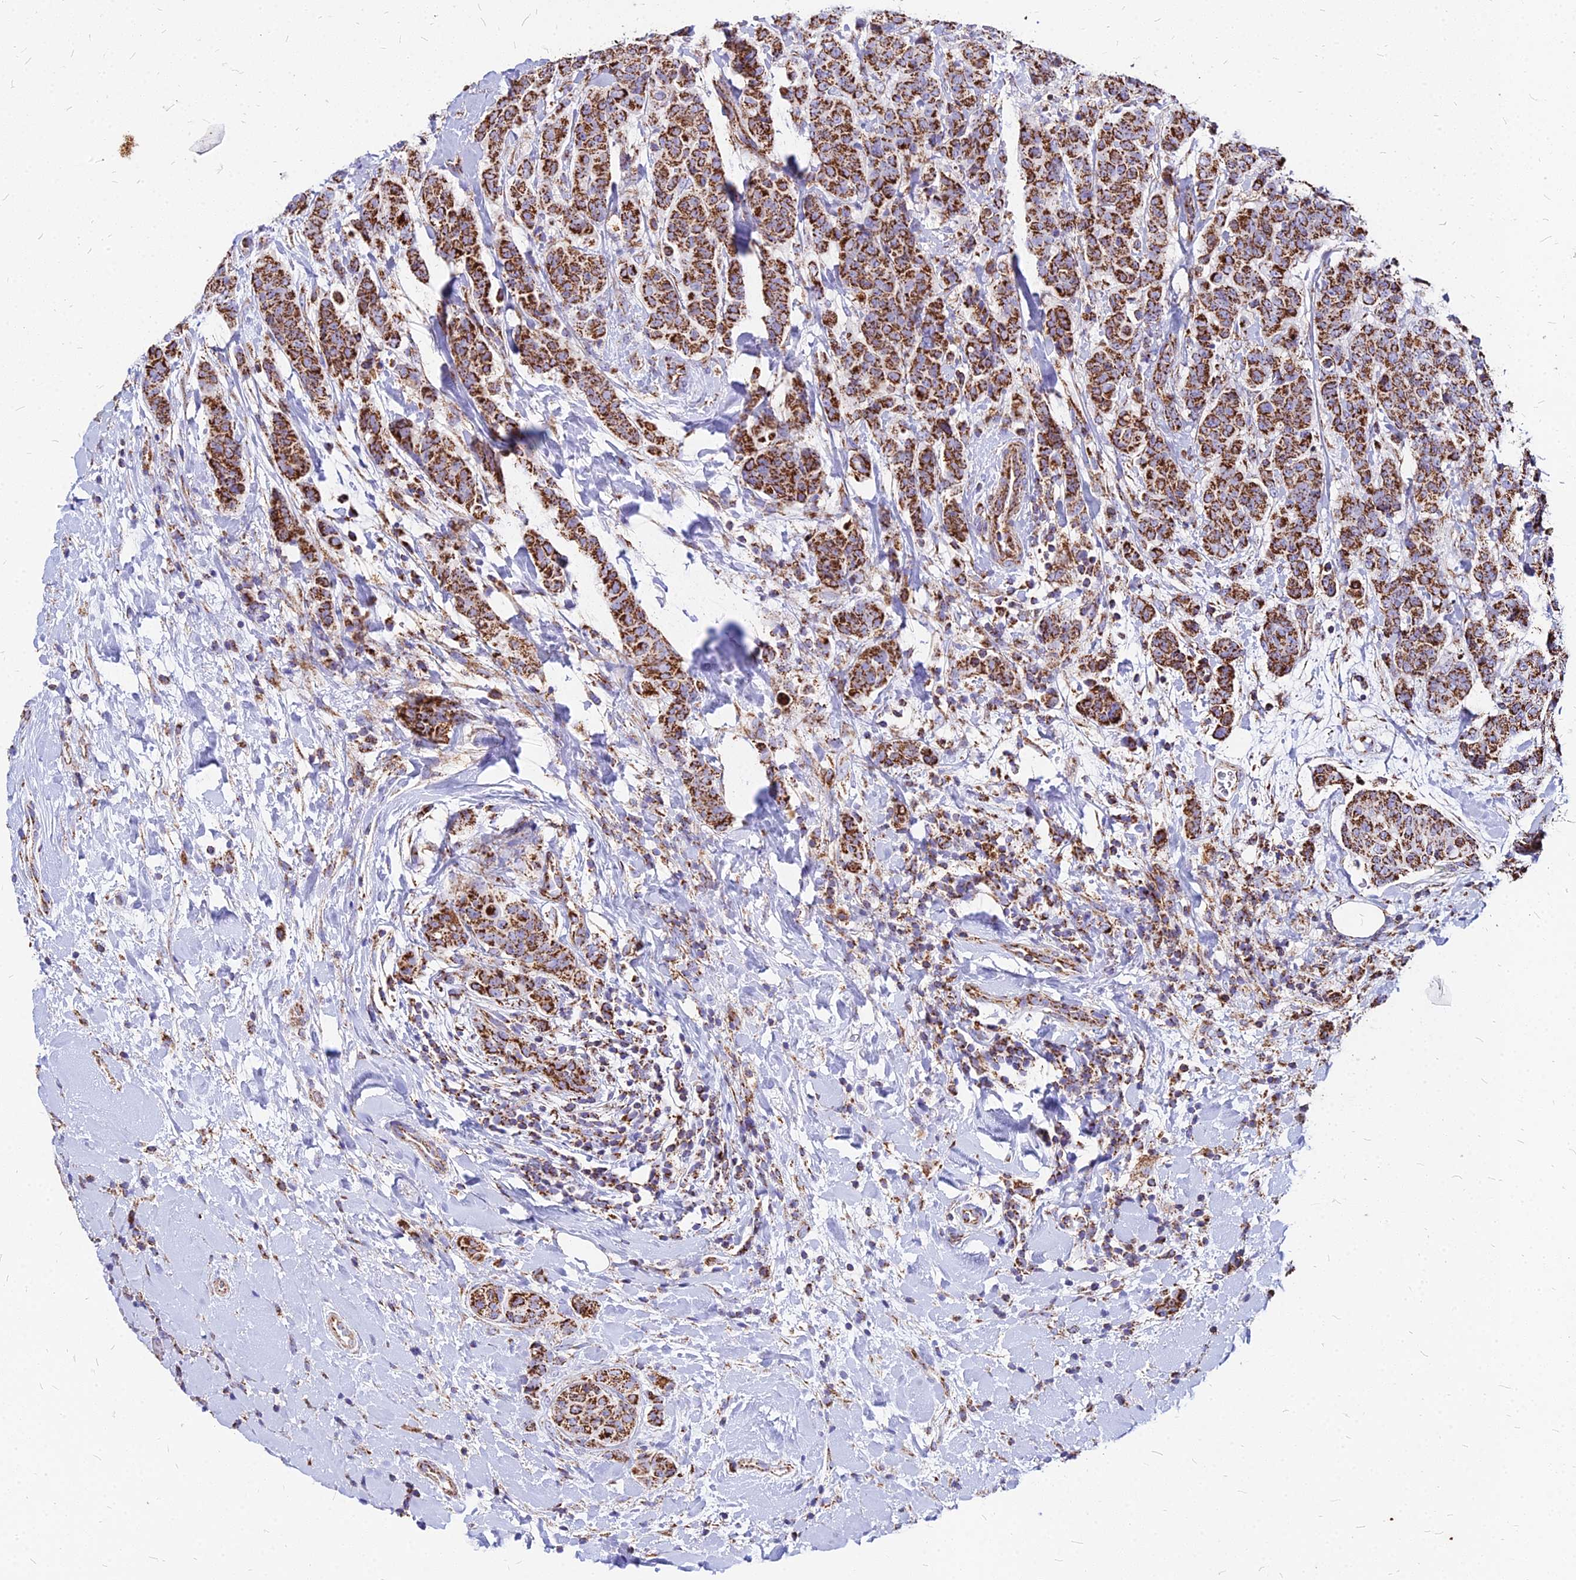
{"staining": {"intensity": "strong", "quantity": ">75%", "location": "cytoplasmic/membranous"}, "tissue": "breast cancer", "cell_type": "Tumor cells", "image_type": "cancer", "snomed": [{"axis": "morphology", "description": "Duct carcinoma"}, {"axis": "topography", "description": "Breast"}], "caption": "IHC staining of invasive ductal carcinoma (breast), which shows high levels of strong cytoplasmic/membranous positivity in about >75% of tumor cells indicating strong cytoplasmic/membranous protein expression. The staining was performed using DAB (brown) for protein detection and nuclei were counterstained in hematoxylin (blue).", "gene": "DLD", "patient": {"sex": "female", "age": 40}}